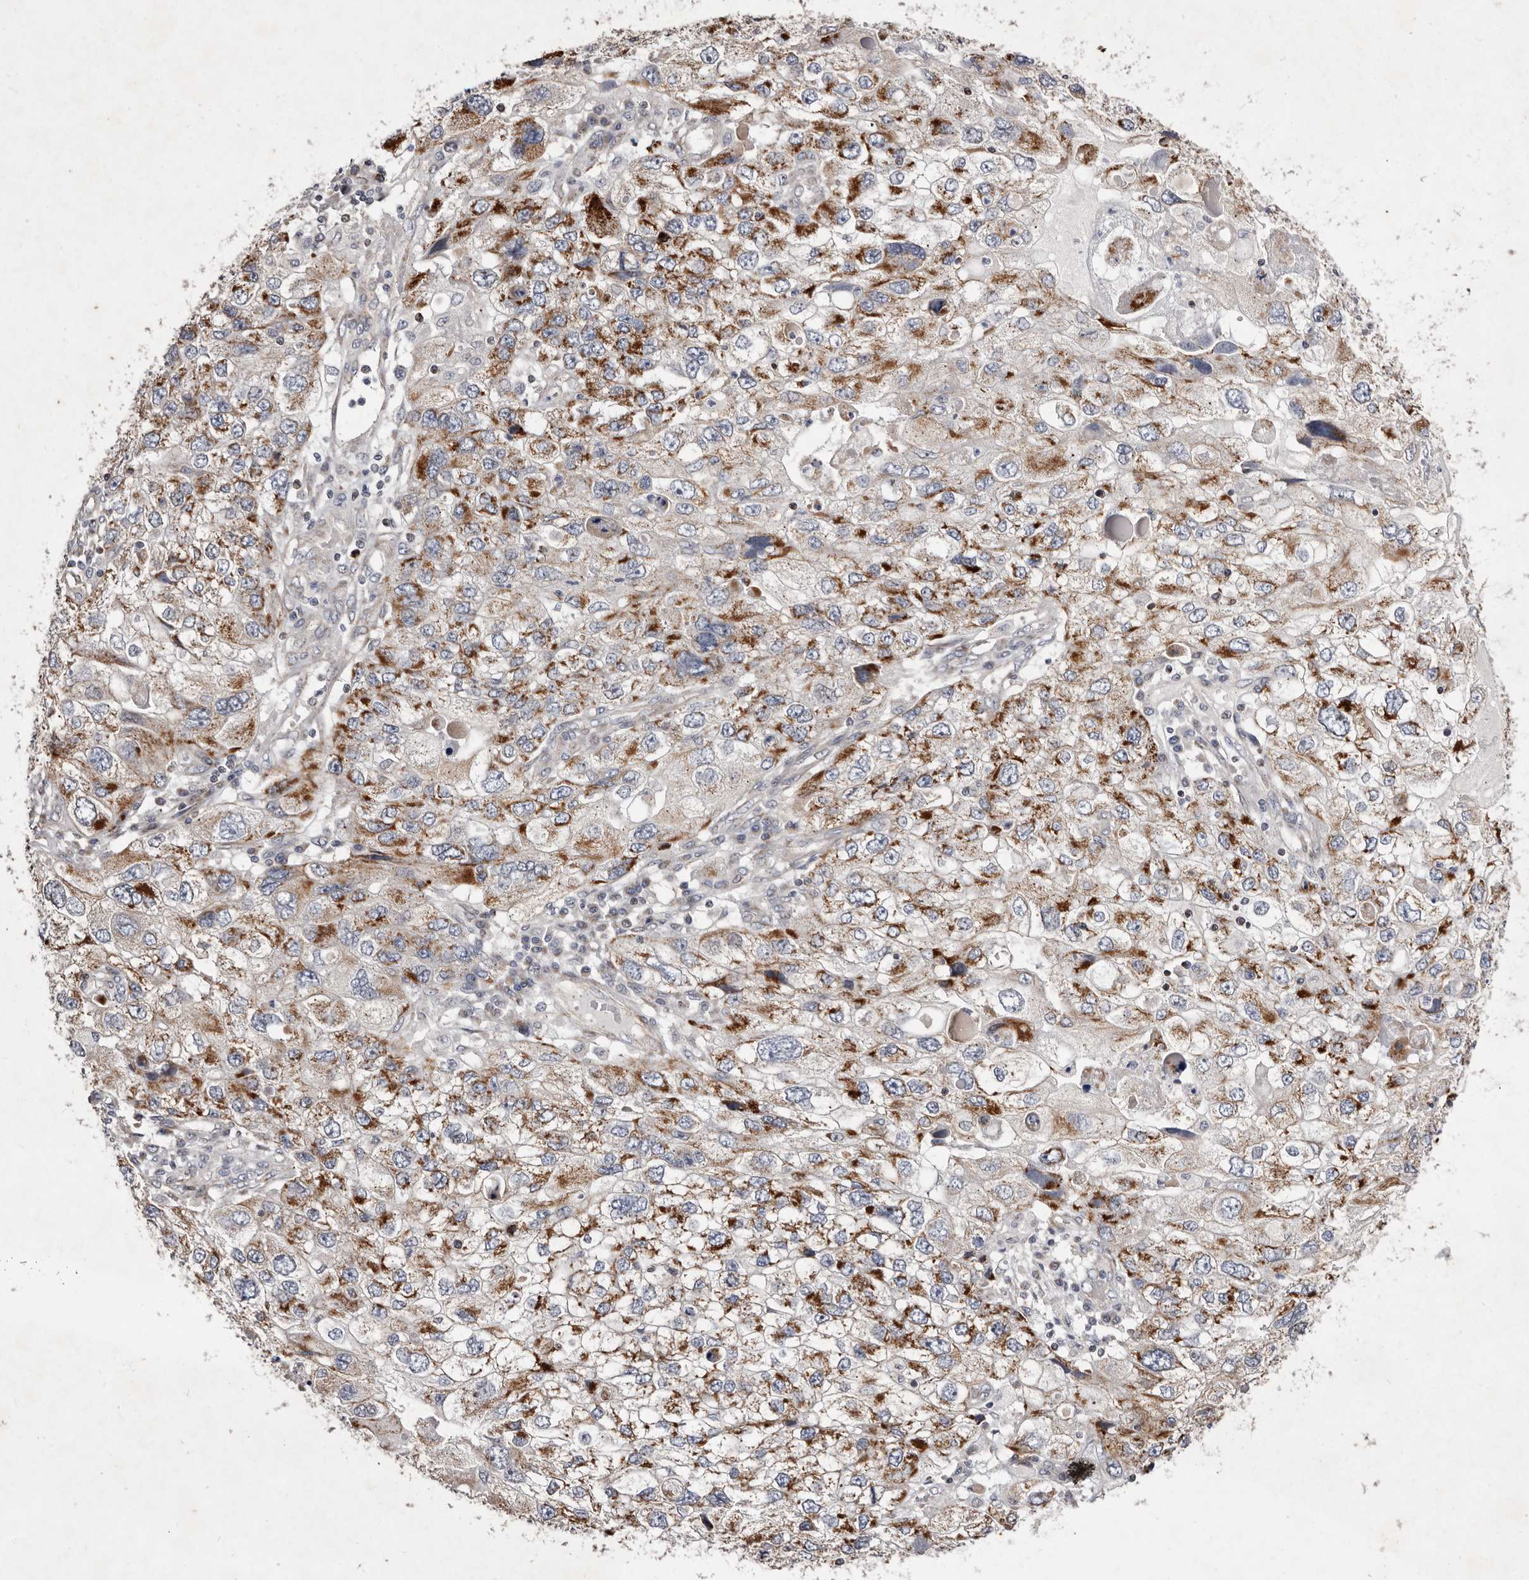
{"staining": {"intensity": "moderate", "quantity": ">75%", "location": "cytoplasmic/membranous"}, "tissue": "endometrial cancer", "cell_type": "Tumor cells", "image_type": "cancer", "snomed": [{"axis": "morphology", "description": "Adenocarcinoma, NOS"}, {"axis": "topography", "description": "Endometrium"}], "caption": "Endometrial cancer stained with a protein marker shows moderate staining in tumor cells.", "gene": "TIMM17B", "patient": {"sex": "female", "age": 49}}